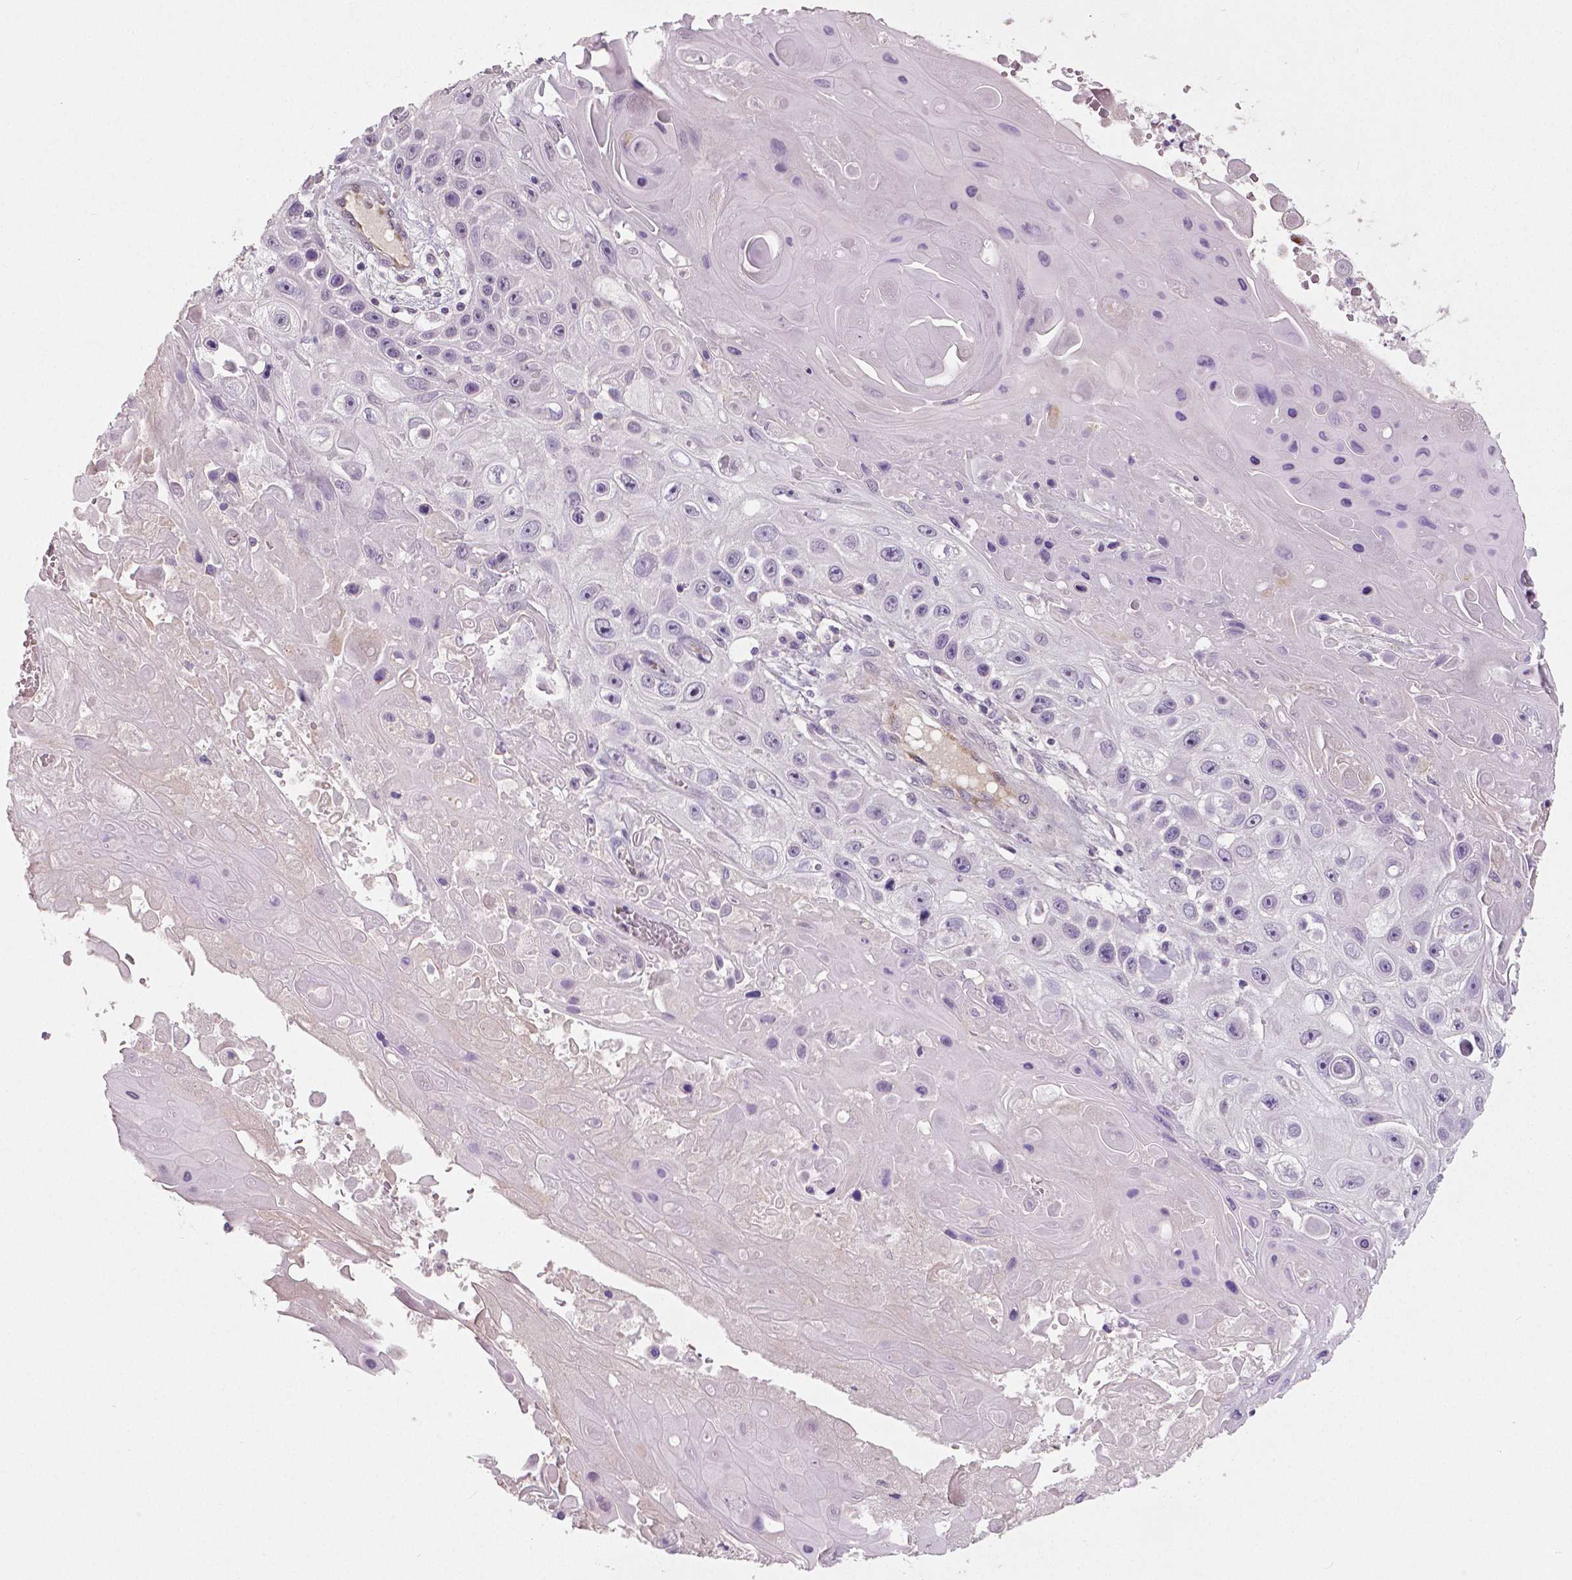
{"staining": {"intensity": "negative", "quantity": "none", "location": "none"}, "tissue": "skin cancer", "cell_type": "Tumor cells", "image_type": "cancer", "snomed": [{"axis": "morphology", "description": "Squamous cell carcinoma, NOS"}, {"axis": "topography", "description": "Skin"}], "caption": "The immunohistochemistry (IHC) micrograph has no significant expression in tumor cells of skin squamous cell carcinoma tissue.", "gene": "FLT1", "patient": {"sex": "male", "age": 82}}